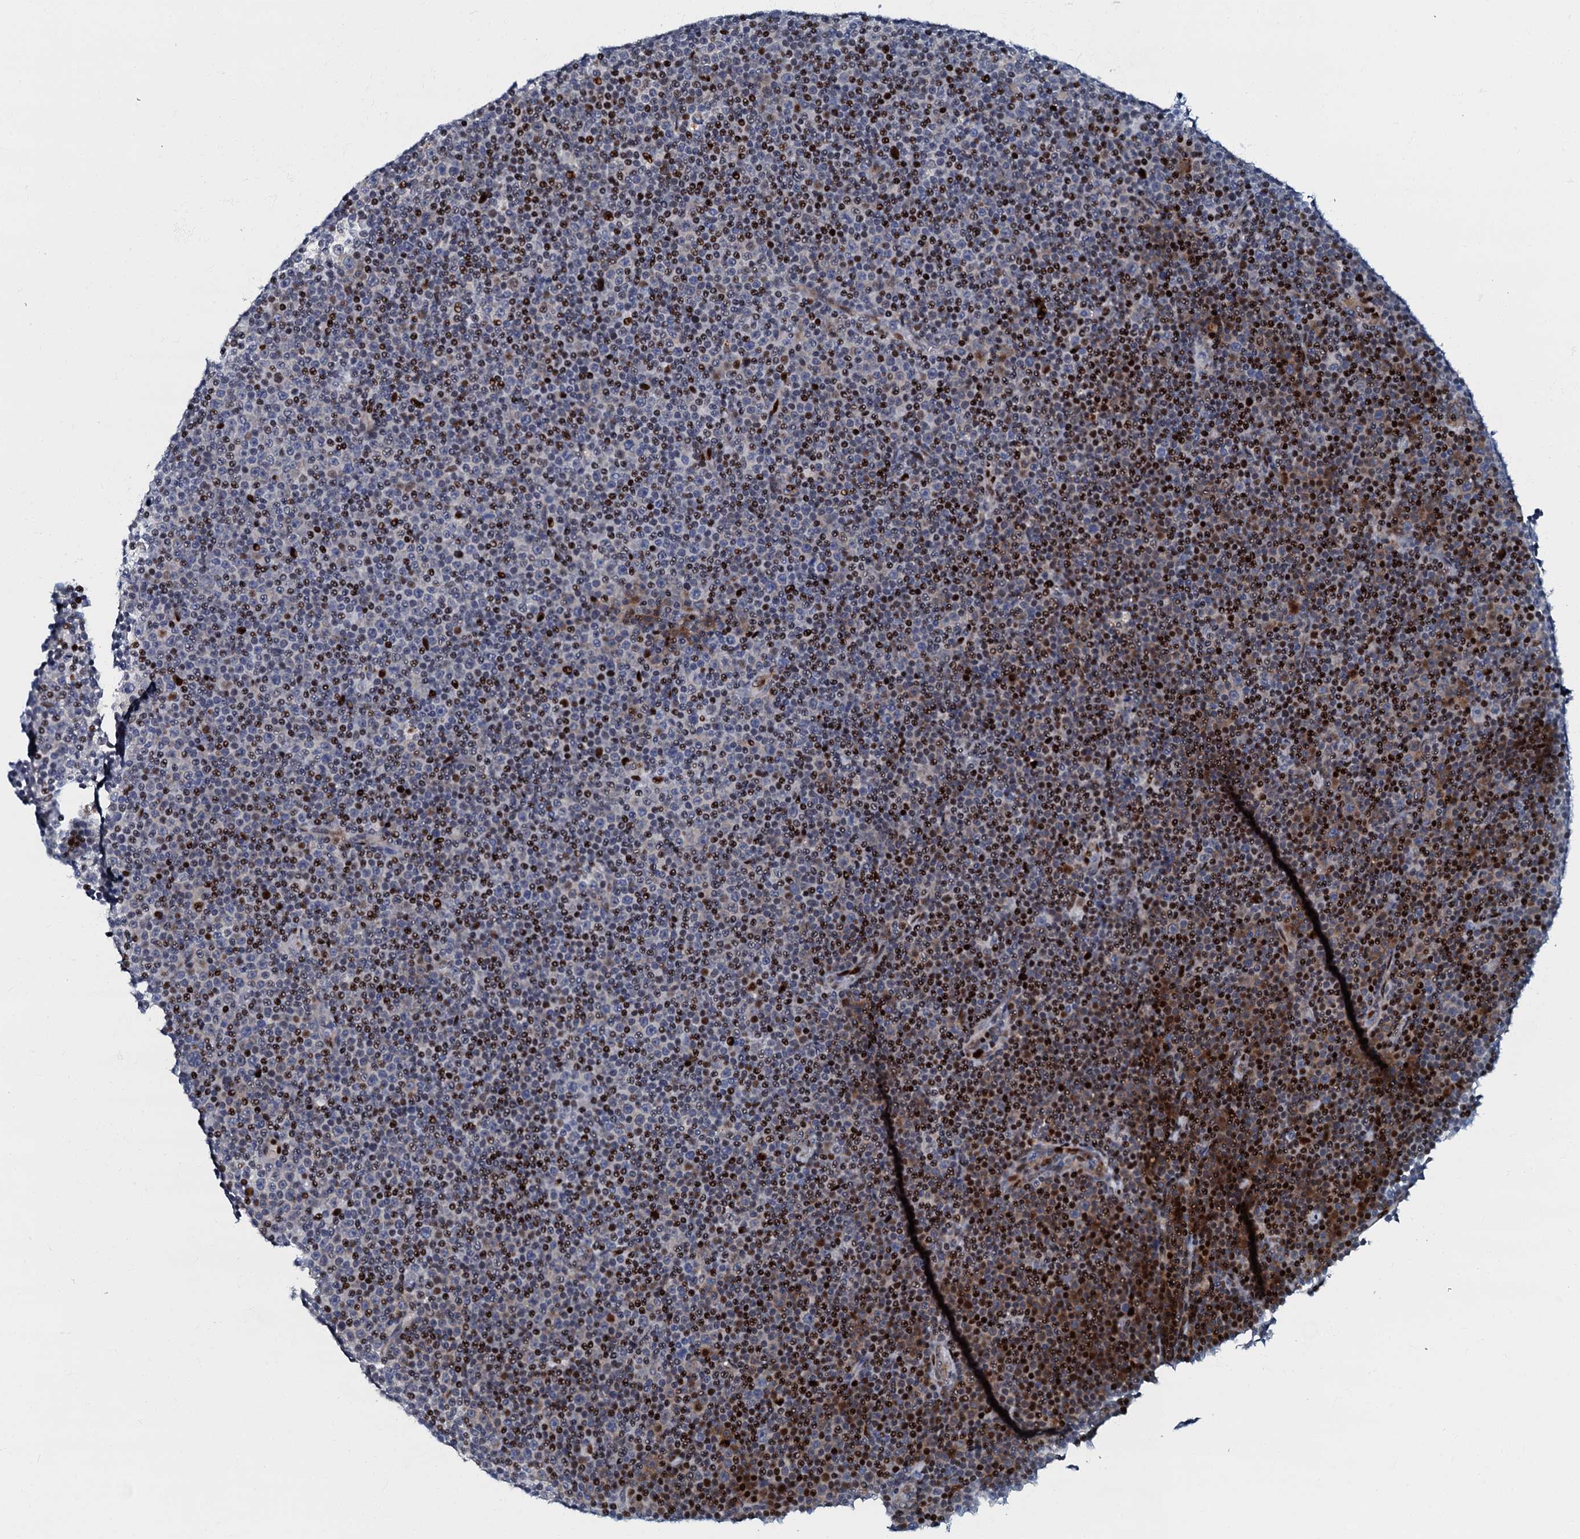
{"staining": {"intensity": "strong", "quantity": "<25%", "location": "nuclear"}, "tissue": "lymphoma", "cell_type": "Tumor cells", "image_type": "cancer", "snomed": [{"axis": "morphology", "description": "Malignant lymphoma, non-Hodgkin's type, Low grade"}, {"axis": "topography", "description": "Lymph node"}], "caption": "Immunohistochemistry (IHC) histopathology image of low-grade malignant lymphoma, non-Hodgkin's type stained for a protein (brown), which exhibits medium levels of strong nuclear staining in approximately <25% of tumor cells.", "gene": "MFSD5", "patient": {"sex": "female", "age": 67}}